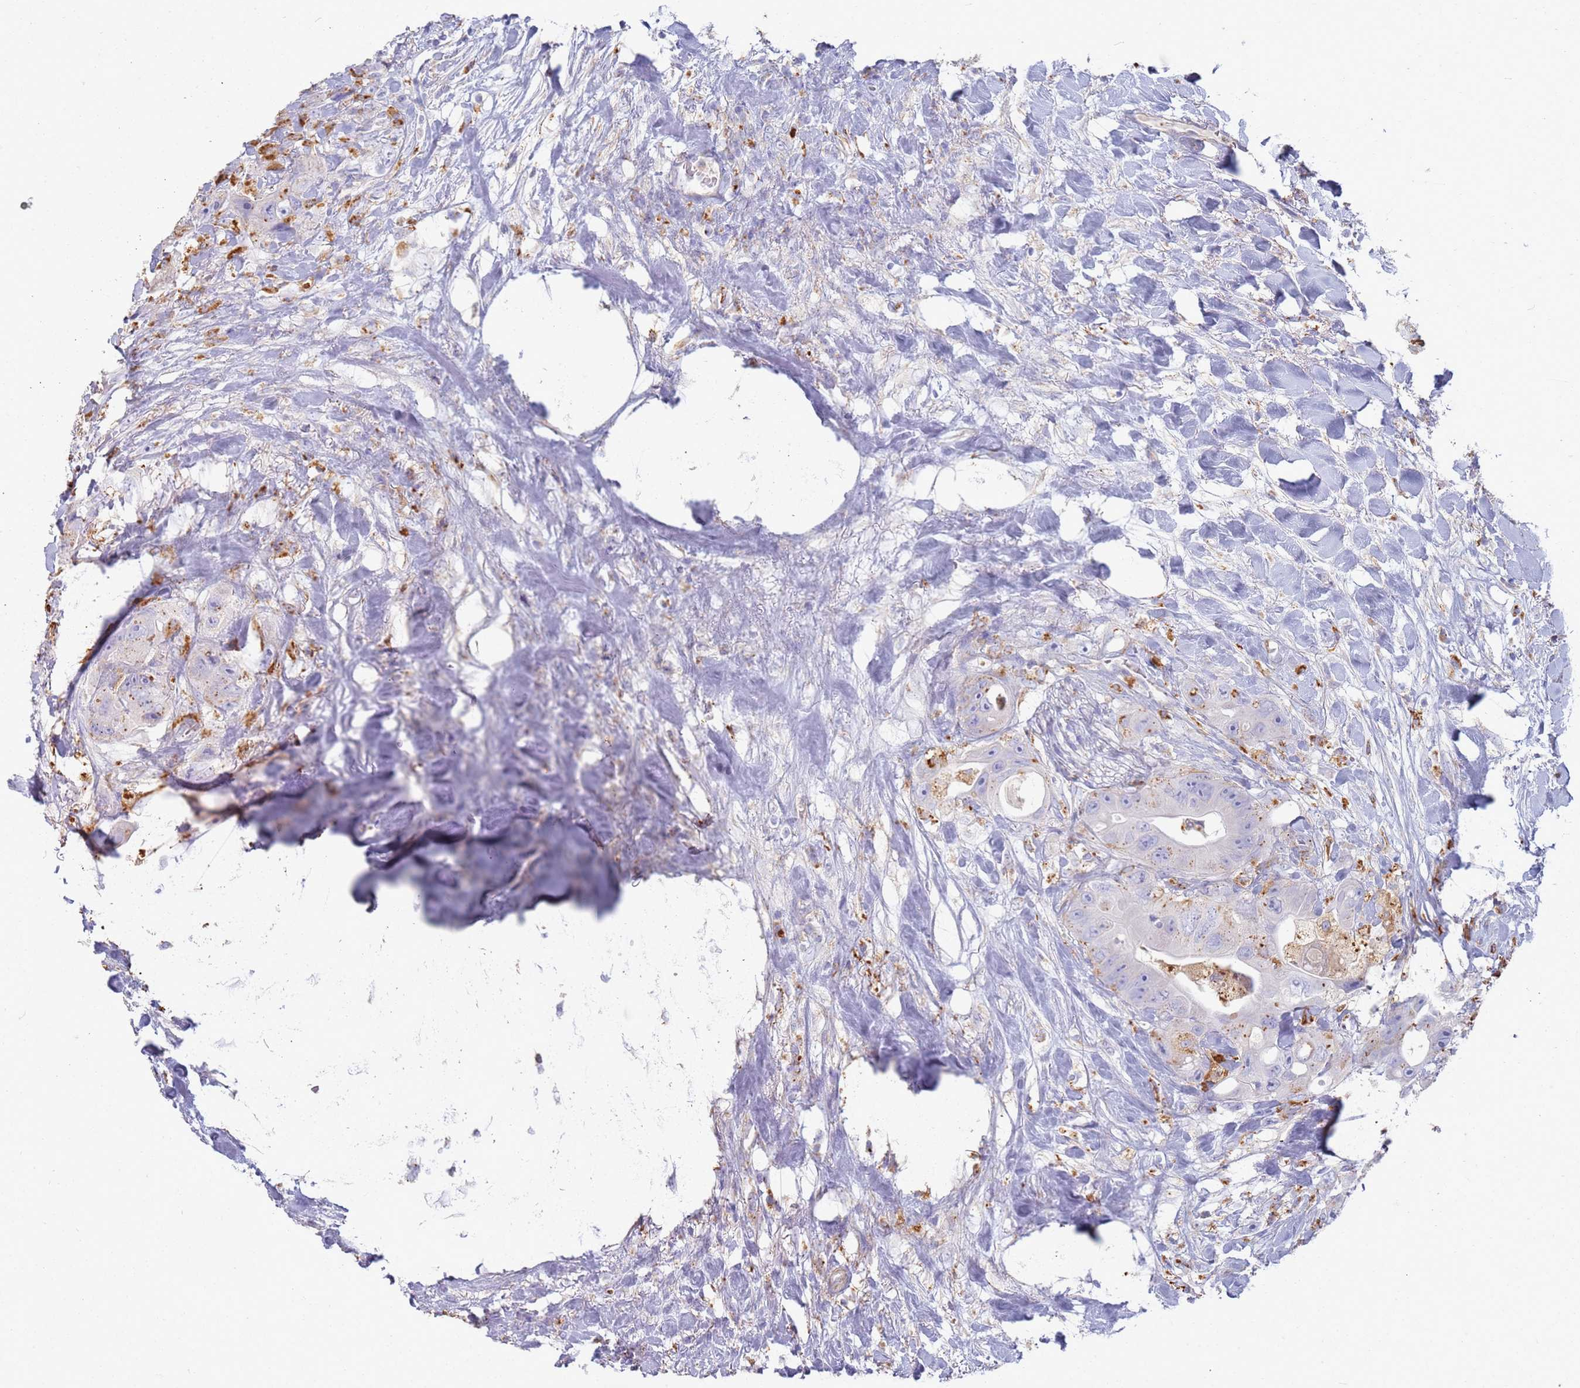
{"staining": {"intensity": "negative", "quantity": "none", "location": "none"}, "tissue": "colorectal cancer", "cell_type": "Tumor cells", "image_type": "cancer", "snomed": [{"axis": "morphology", "description": "Adenocarcinoma, NOS"}, {"axis": "topography", "description": "Colon"}], "caption": "Histopathology image shows no significant protein expression in tumor cells of colorectal cancer.", "gene": "TMEM229B", "patient": {"sex": "female", "age": 46}}